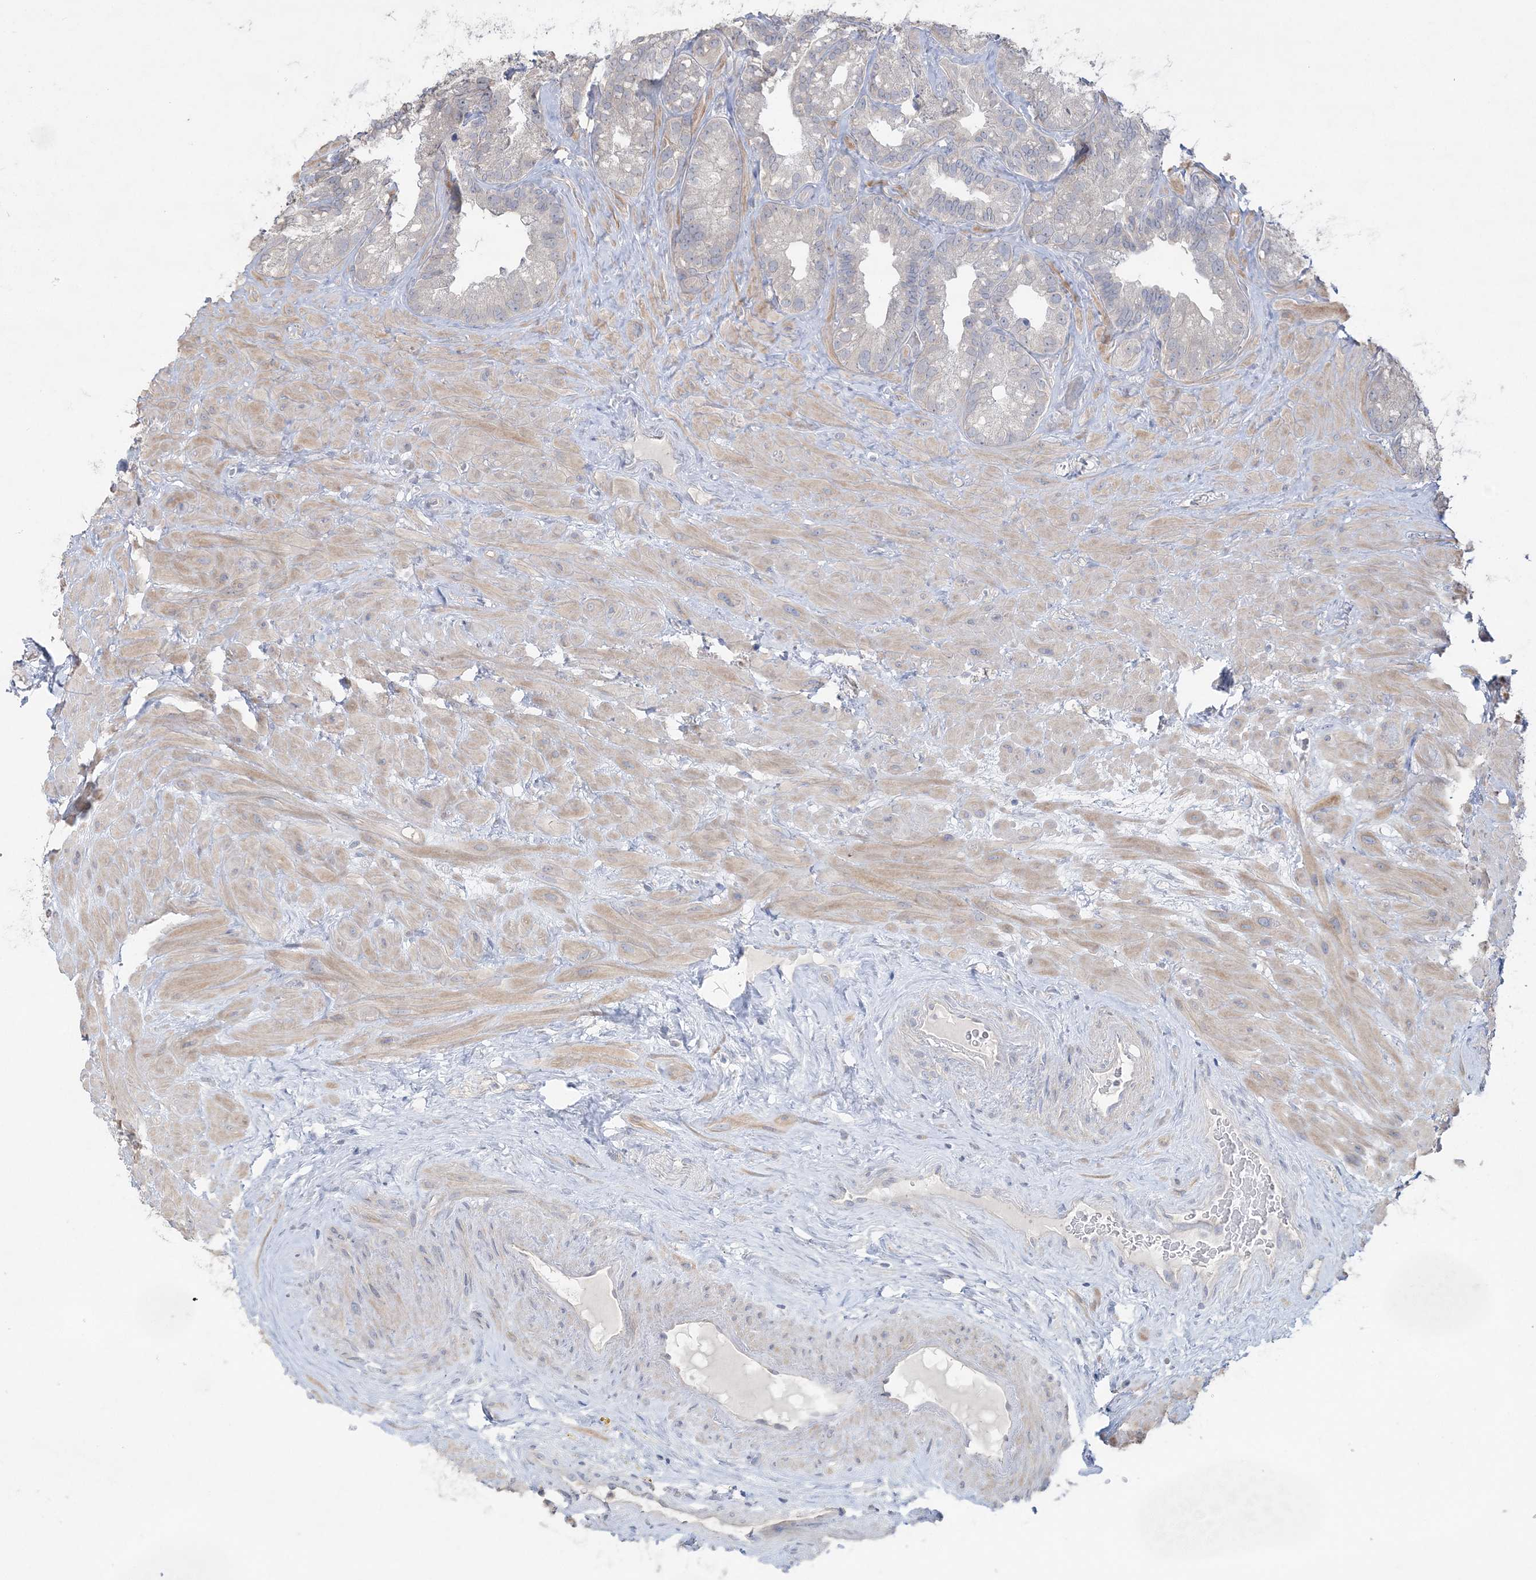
{"staining": {"intensity": "negative", "quantity": "none", "location": "none"}, "tissue": "seminal vesicle", "cell_type": "Glandular cells", "image_type": "normal", "snomed": [{"axis": "morphology", "description": "Normal tissue, NOS"}, {"axis": "topography", "description": "Prostate"}, {"axis": "topography", "description": "Seminal veicle"}], "caption": "Immunohistochemistry image of normal seminal vesicle: seminal vesicle stained with DAB displays no significant protein expression in glandular cells.", "gene": "SH3BP4", "patient": {"sex": "male", "age": 68}}